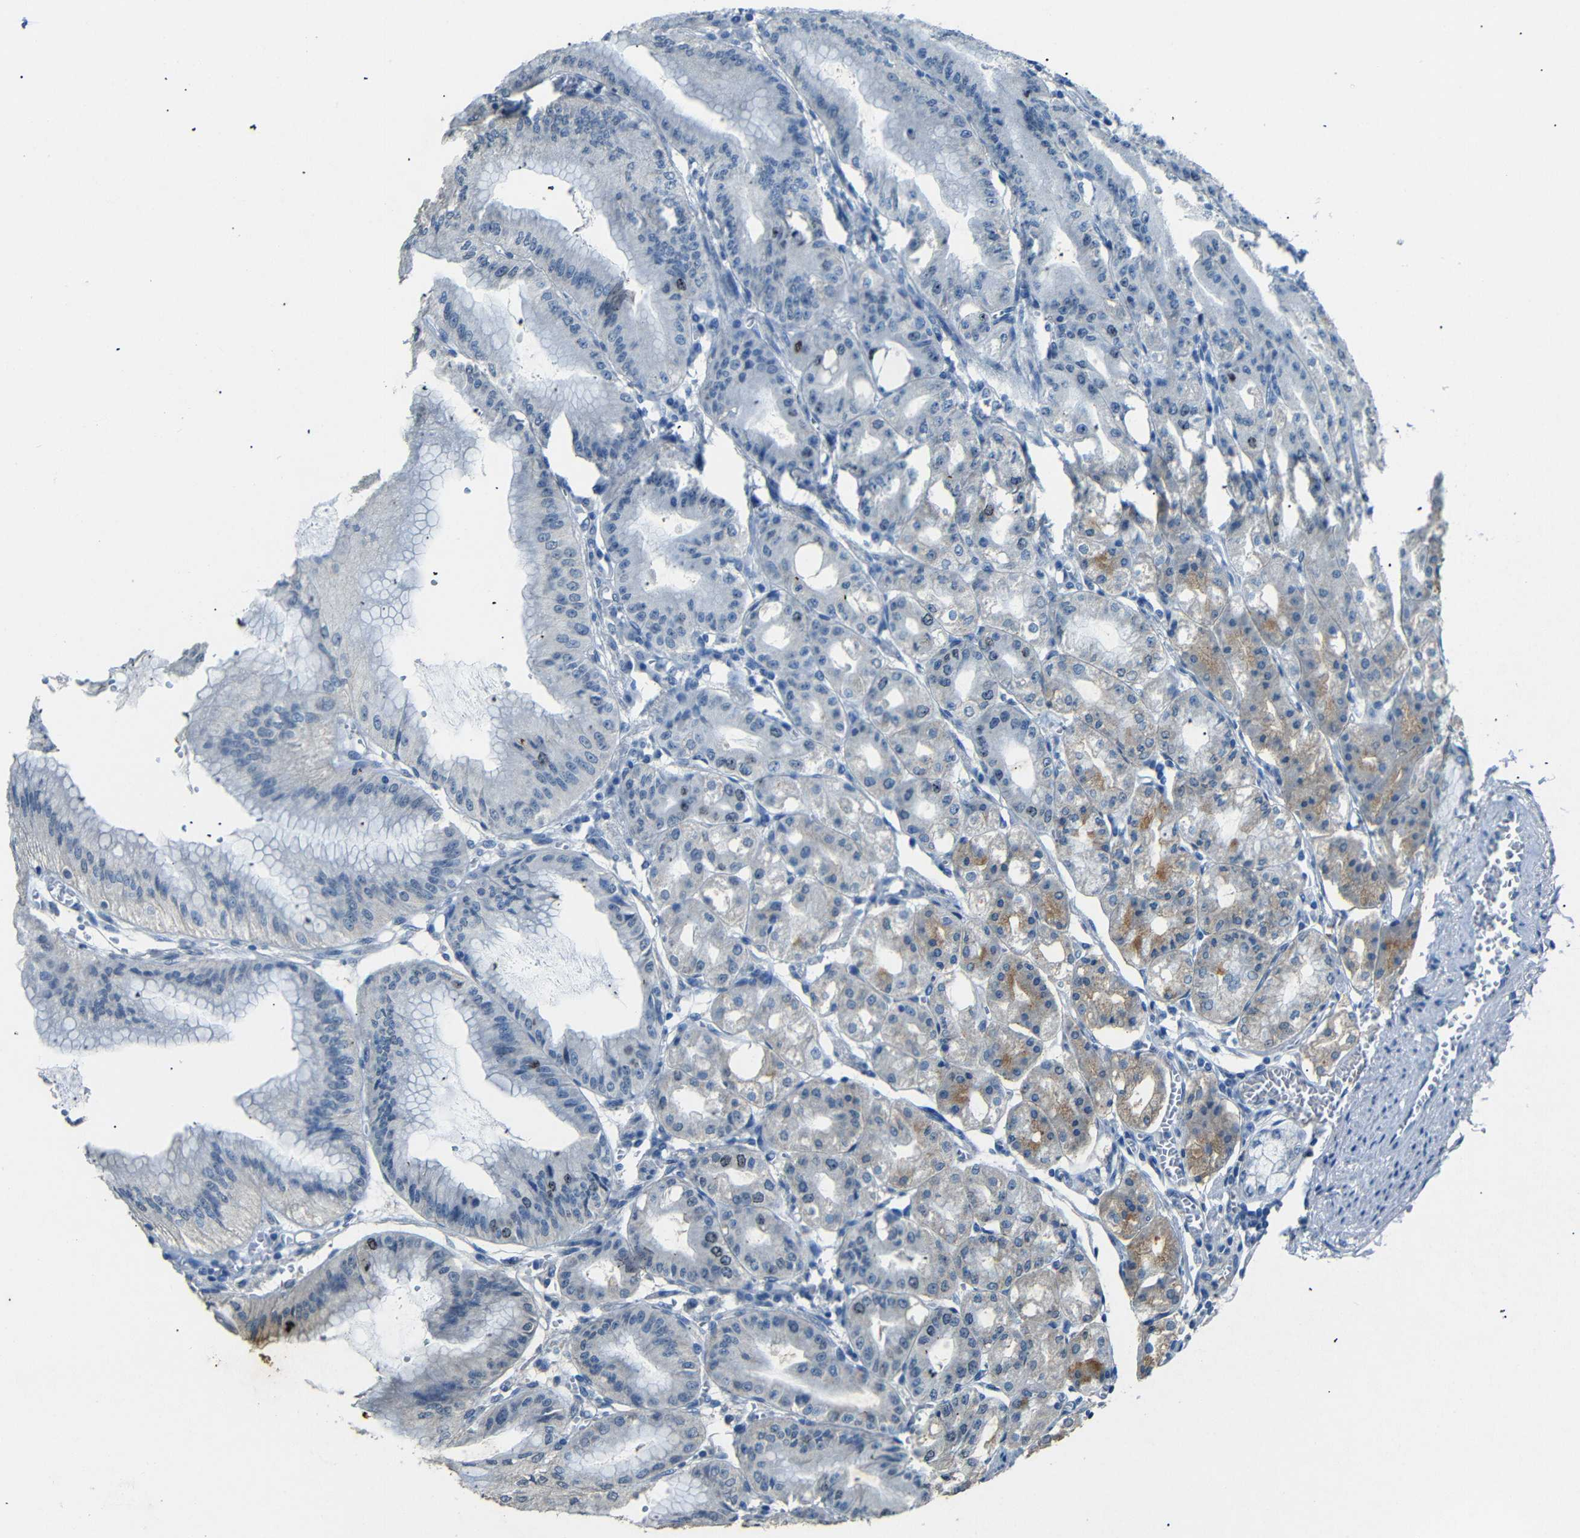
{"staining": {"intensity": "moderate", "quantity": "<25%", "location": "cytoplasmic/membranous,nuclear"}, "tissue": "stomach", "cell_type": "Glandular cells", "image_type": "normal", "snomed": [{"axis": "morphology", "description": "Normal tissue, NOS"}, {"axis": "topography", "description": "Stomach, lower"}], "caption": "Stomach stained for a protein demonstrates moderate cytoplasmic/membranous,nuclear positivity in glandular cells. The staining is performed using DAB brown chromogen to label protein expression. The nuclei are counter-stained blue using hematoxylin.", "gene": "INCENP", "patient": {"sex": "male", "age": 71}}